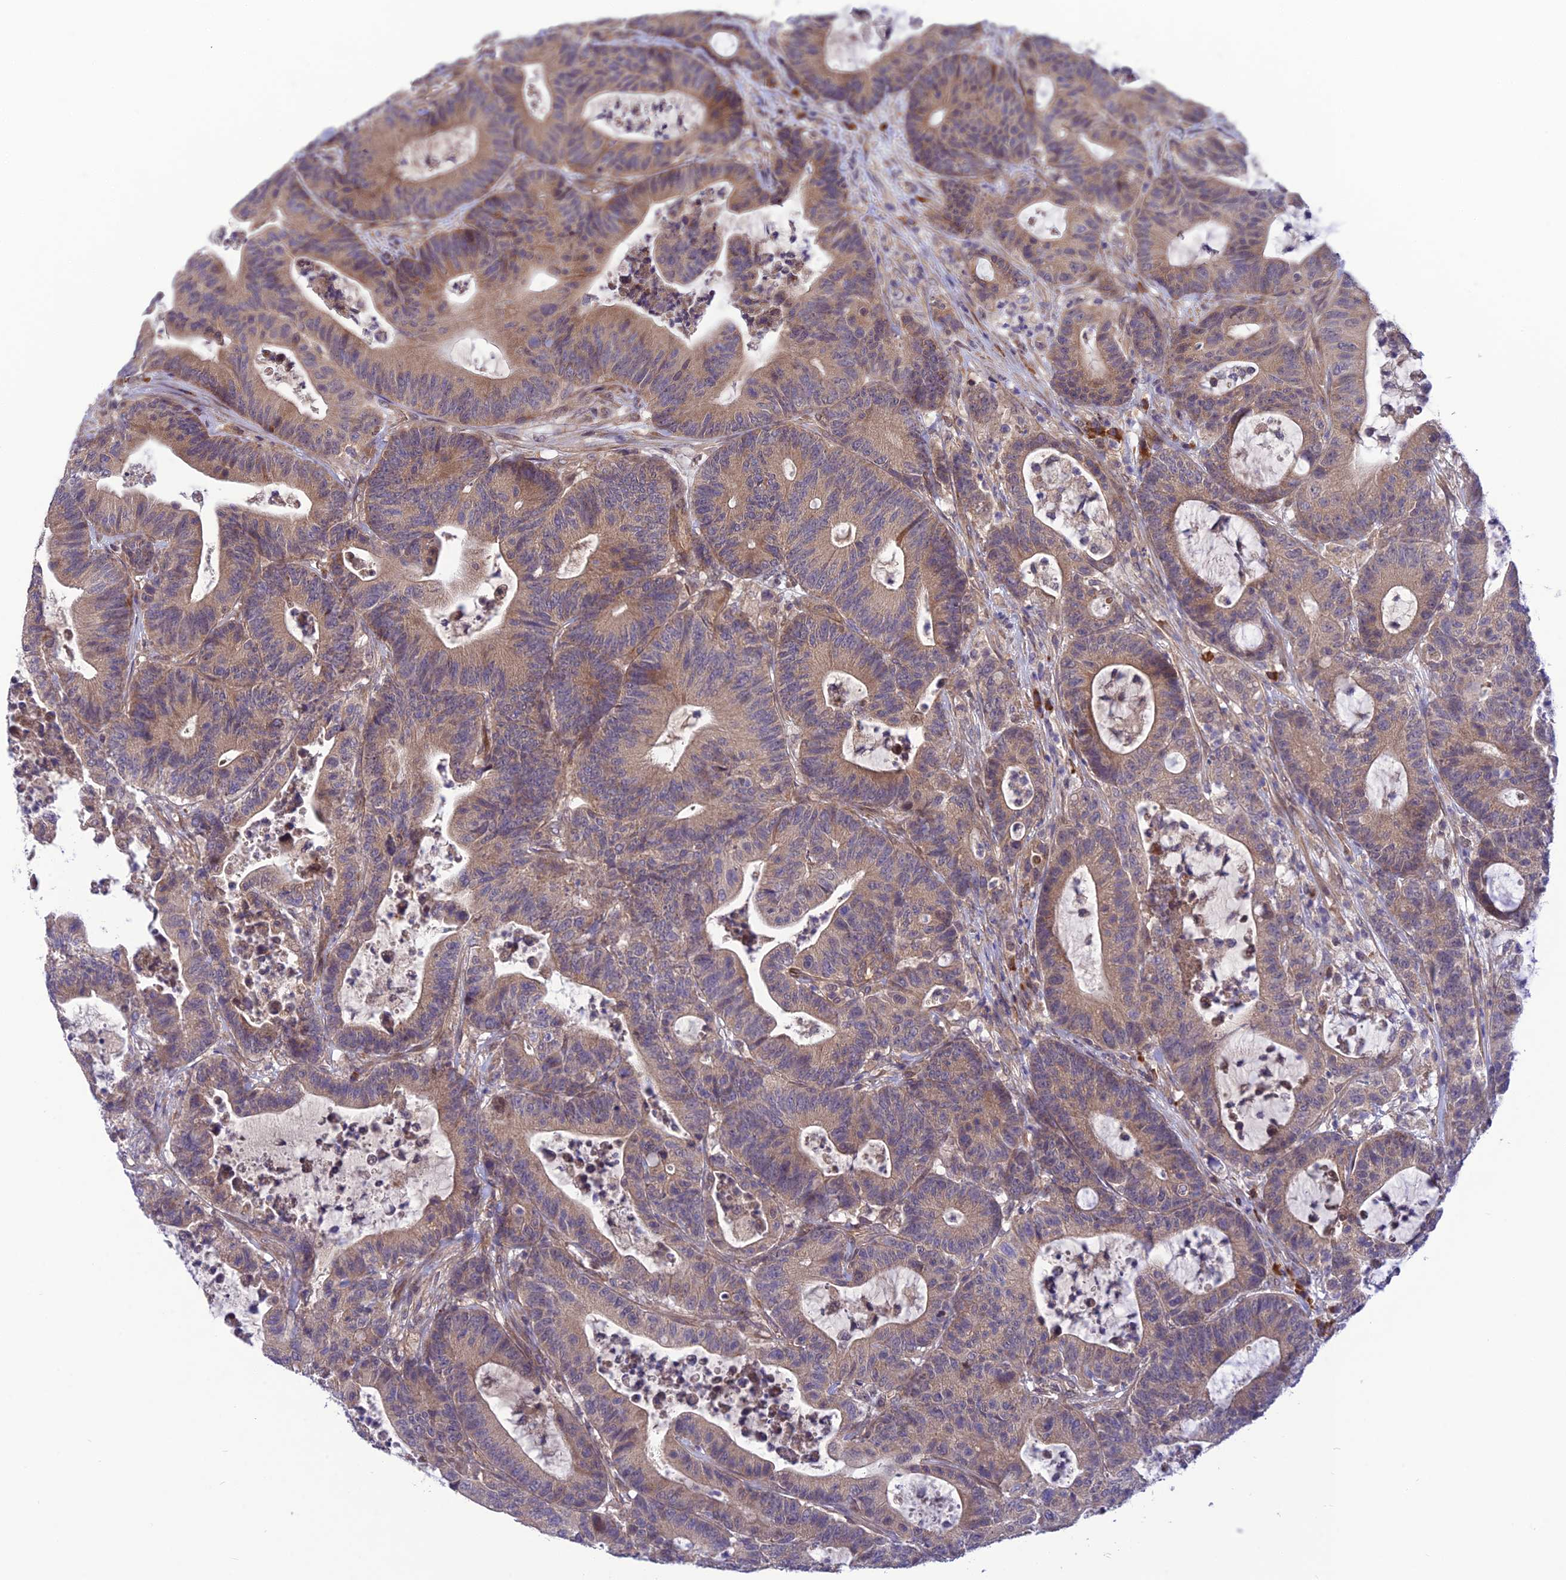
{"staining": {"intensity": "weak", "quantity": "25%-75%", "location": "cytoplasmic/membranous"}, "tissue": "colorectal cancer", "cell_type": "Tumor cells", "image_type": "cancer", "snomed": [{"axis": "morphology", "description": "Adenocarcinoma, NOS"}, {"axis": "topography", "description": "Colon"}], "caption": "Human colorectal cancer (adenocarcinoma) stained with a protein marker shows weak staining in tumor cells.", "gene": "UROS", "patient": {"sex": "female", "age": 84}}